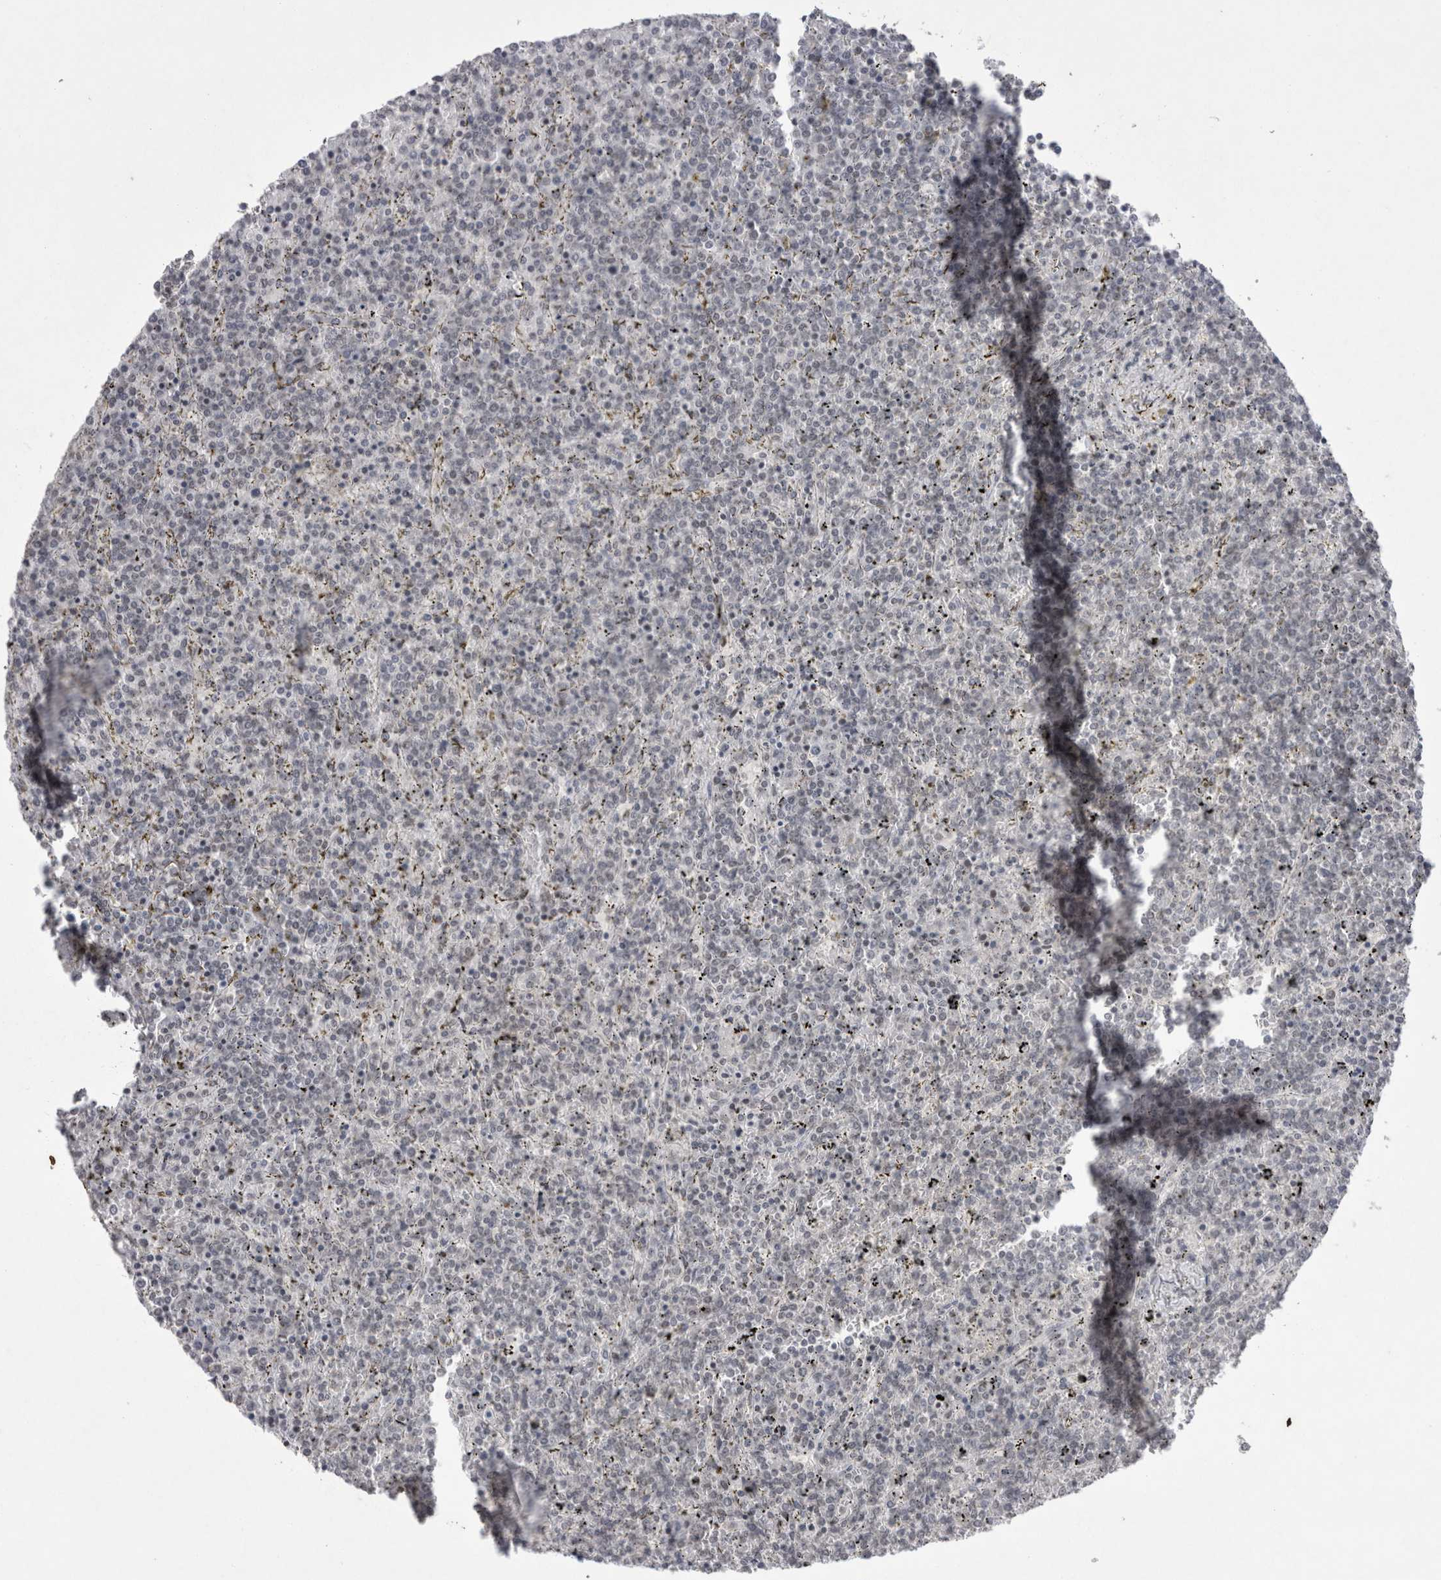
{"staining": {"intensity": "negative", "quantity": "none", "location": "none"}, "tissue": "lymphoma", "cell_type": "Tumor cells", "image_type": "cancer", "snomed": [{"axis": "morphology", "description": "Malignant lymphoma, non-Hodgkin's type, Low grade"}, {"axis": "topography", "description": "Spleen"}], "caption": "A high-resolution image shows immunohistochemistry staining of malignant lymphoma, non-Hodgkin's type (low-grade), which reveals no significant staining in tumor cells.", "gene": "DDX4", "patient": {"sex": "female", "age": 19}}